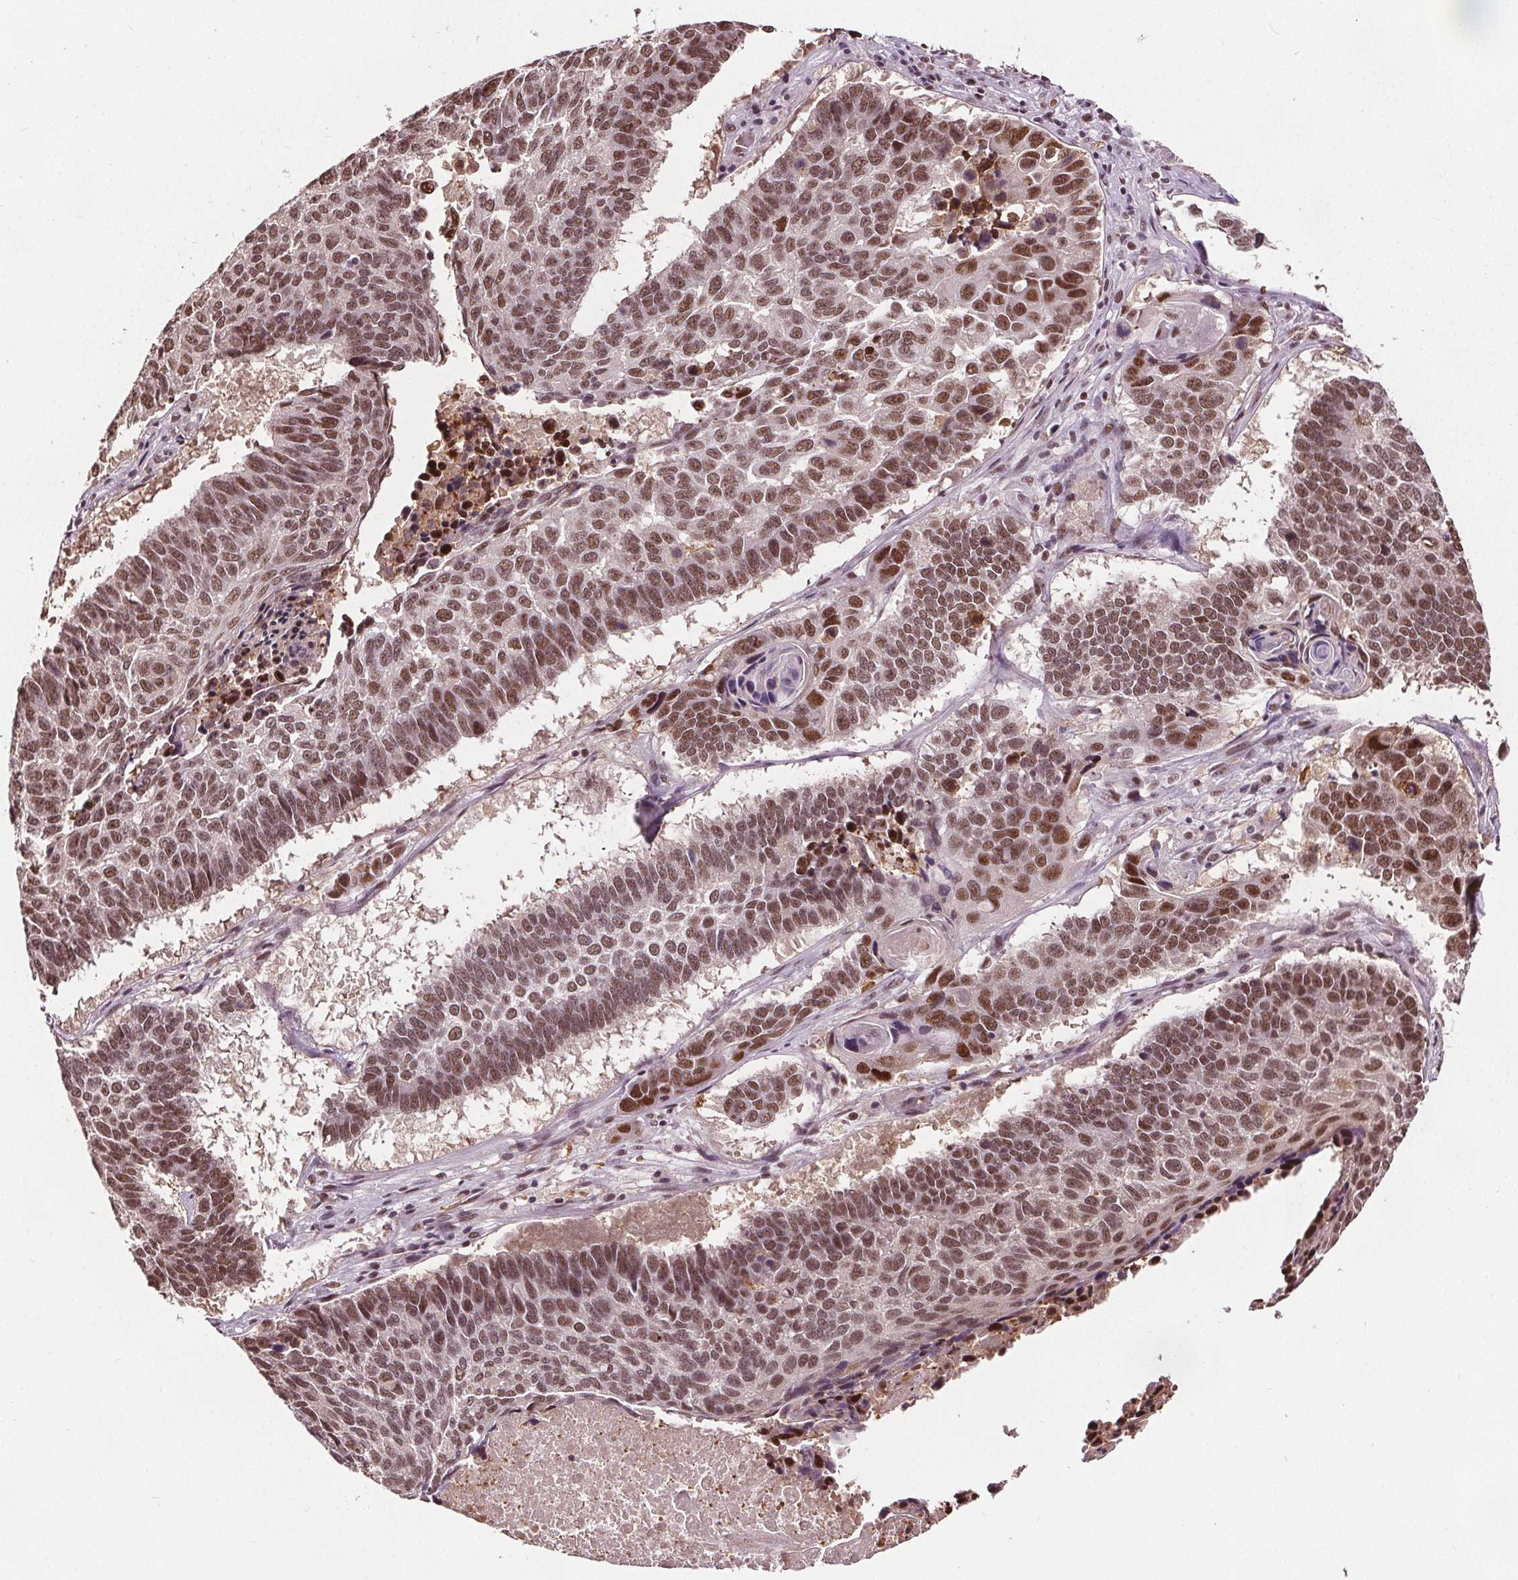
{"staining": {"intensity": "moderate", "quantity": ">75%", "location": "nuclear"}, "tissue": "lung cancer", "cell_type": "Tumor cells", "image_type": "cancer", "snomed": [{"axis": "morphology", "description": "Squamous cell carcinoma, NOS"}, {"axis": "topography", "description": "Lung"}], "caption": "This photomicrograph exhibits immunohistochemistry staining of human squamous cell carcinoma (lung), with medium moderate nuclear expression in approximately >75% of tumor cells.", "gene": "IWS1", "patient": {"sex": "male", "age": 73}}